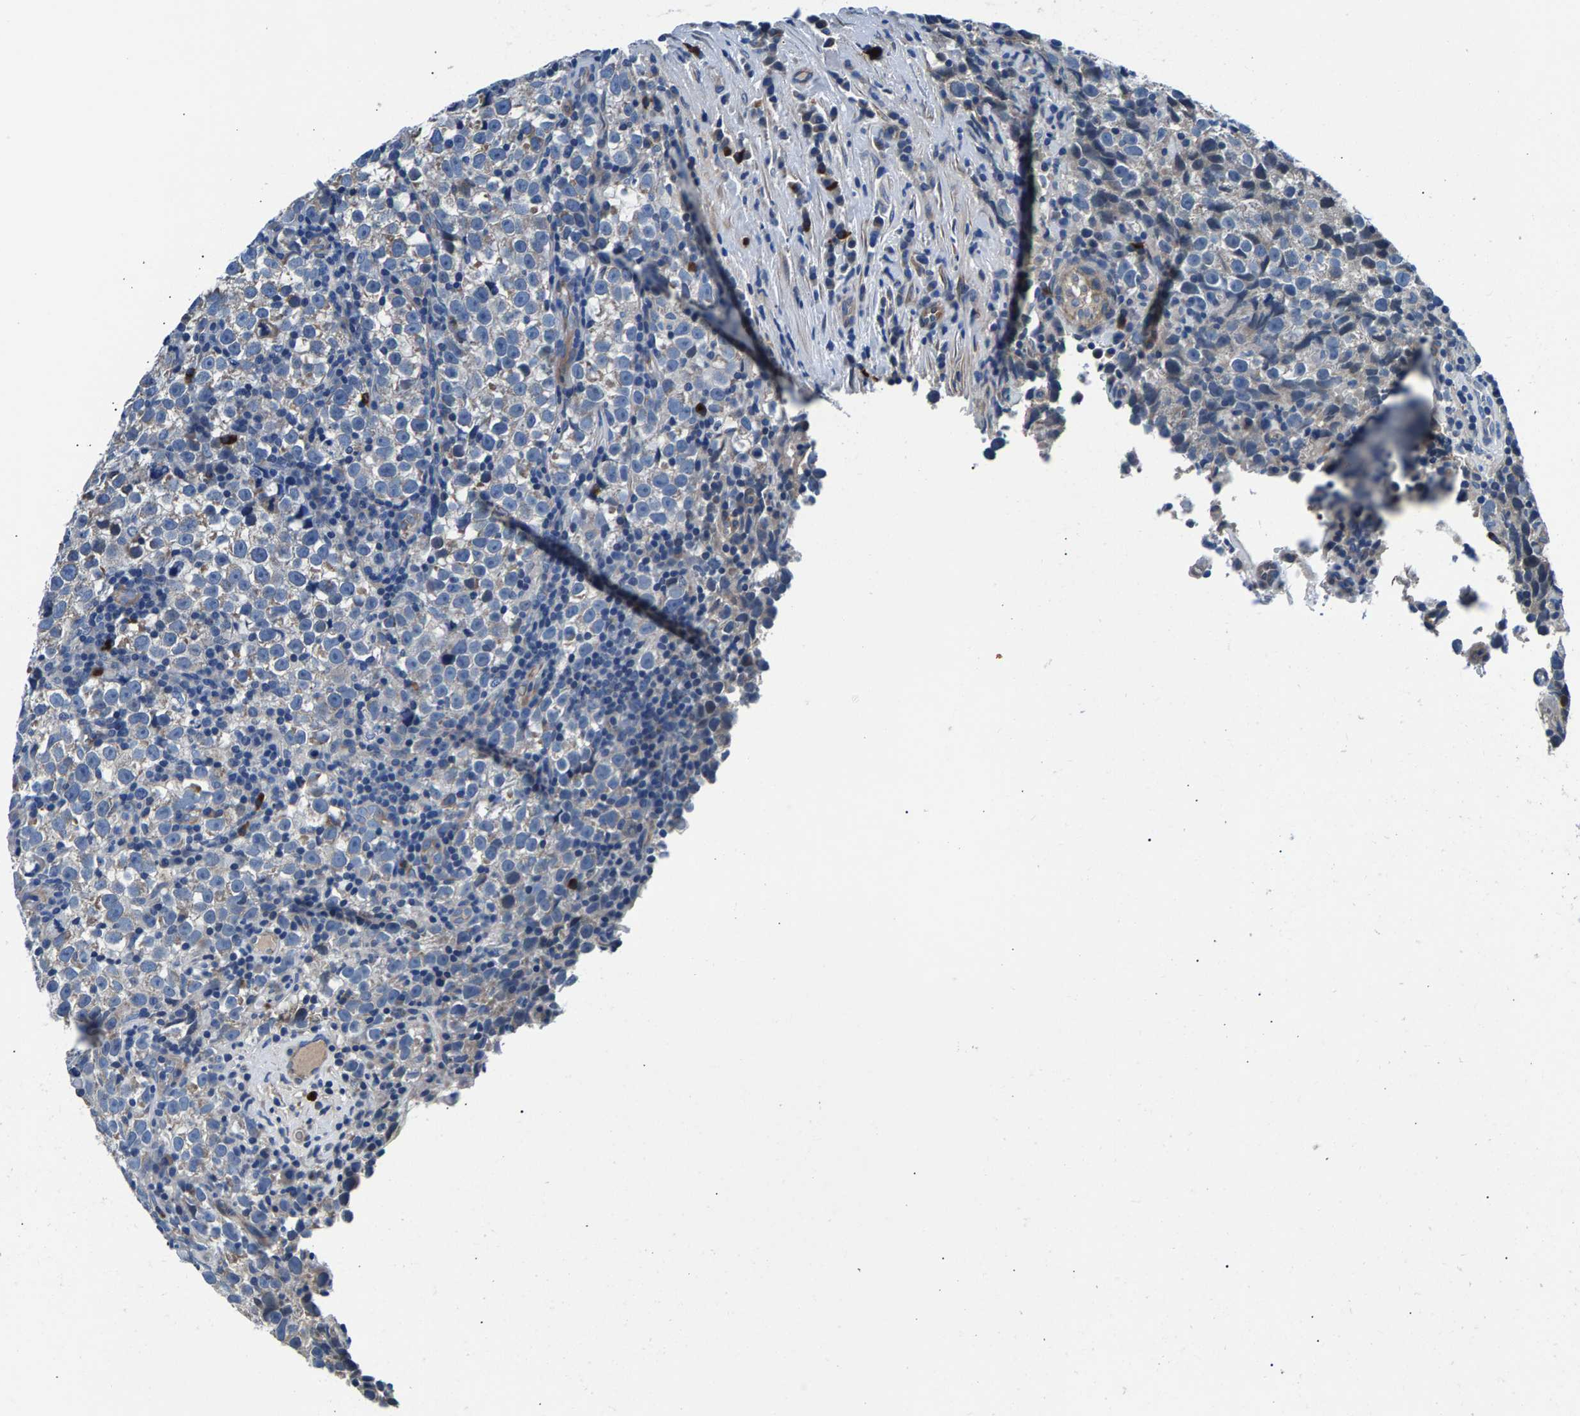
{"staining": {"intensity": "weak", "quantity": ">75%", "location": "cytoplasmic/membranous"}, "tissue": "testis cancer", "cell_type": "Tumor cells", "image_type": "cancer", "snomed": [{"axis": "morphology", "description": "Normal tissue, NOS"}, {"axis": "morphology", "description": "Seminoma, NOS"}, {"axis": "topography", "description": "Testis"}], "caption": "Seminoma (testis) stained for a protein (brown) shows weak cytoplasmic/membranous positive positivity in about >75% of tumor cells.", "gene": "CDRT4", "patient": {"sex": "male", "age": 43}}